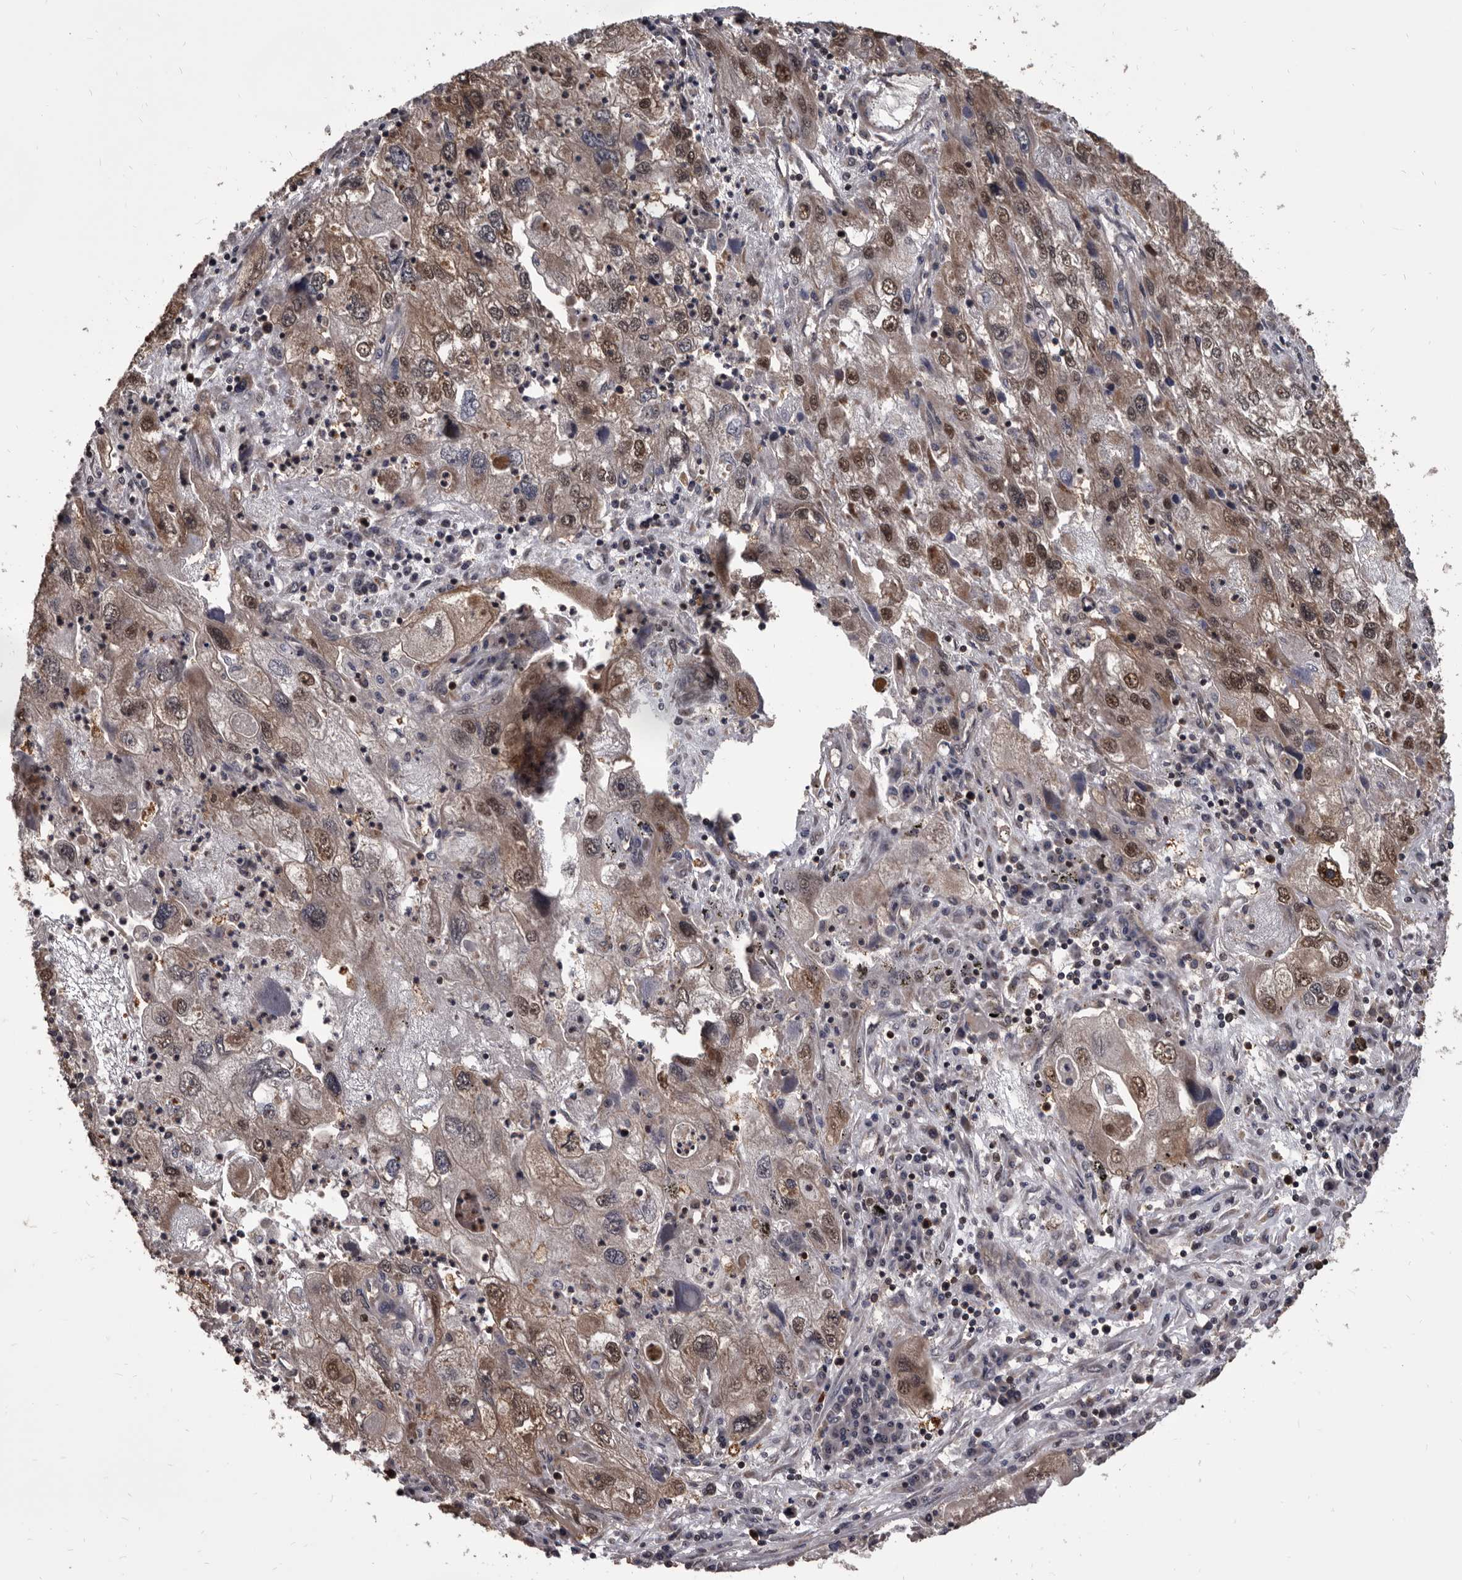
{"staining": {"intensity": "moderate", "quantity": ">75%", "location": "cytoplasmic/membranous,nuclear"}, "tissue": "endometrial cancer", "cell_type": "Tumor cells", "image_type": "cancer", "snomed": [{"axis": "morphology", "description": "Adenocarcinoma, NOS"}, {"axis": "topography", "description": "Endometrium"}], "caption": "A brown stain labels moderate cytoplasmic/membranous and nuclear positivity of a protein in human endometrial adenocarcinoma tumor cells.", "gene": "MAP3K14", "patient": {"sex": "female", "age": 49}}